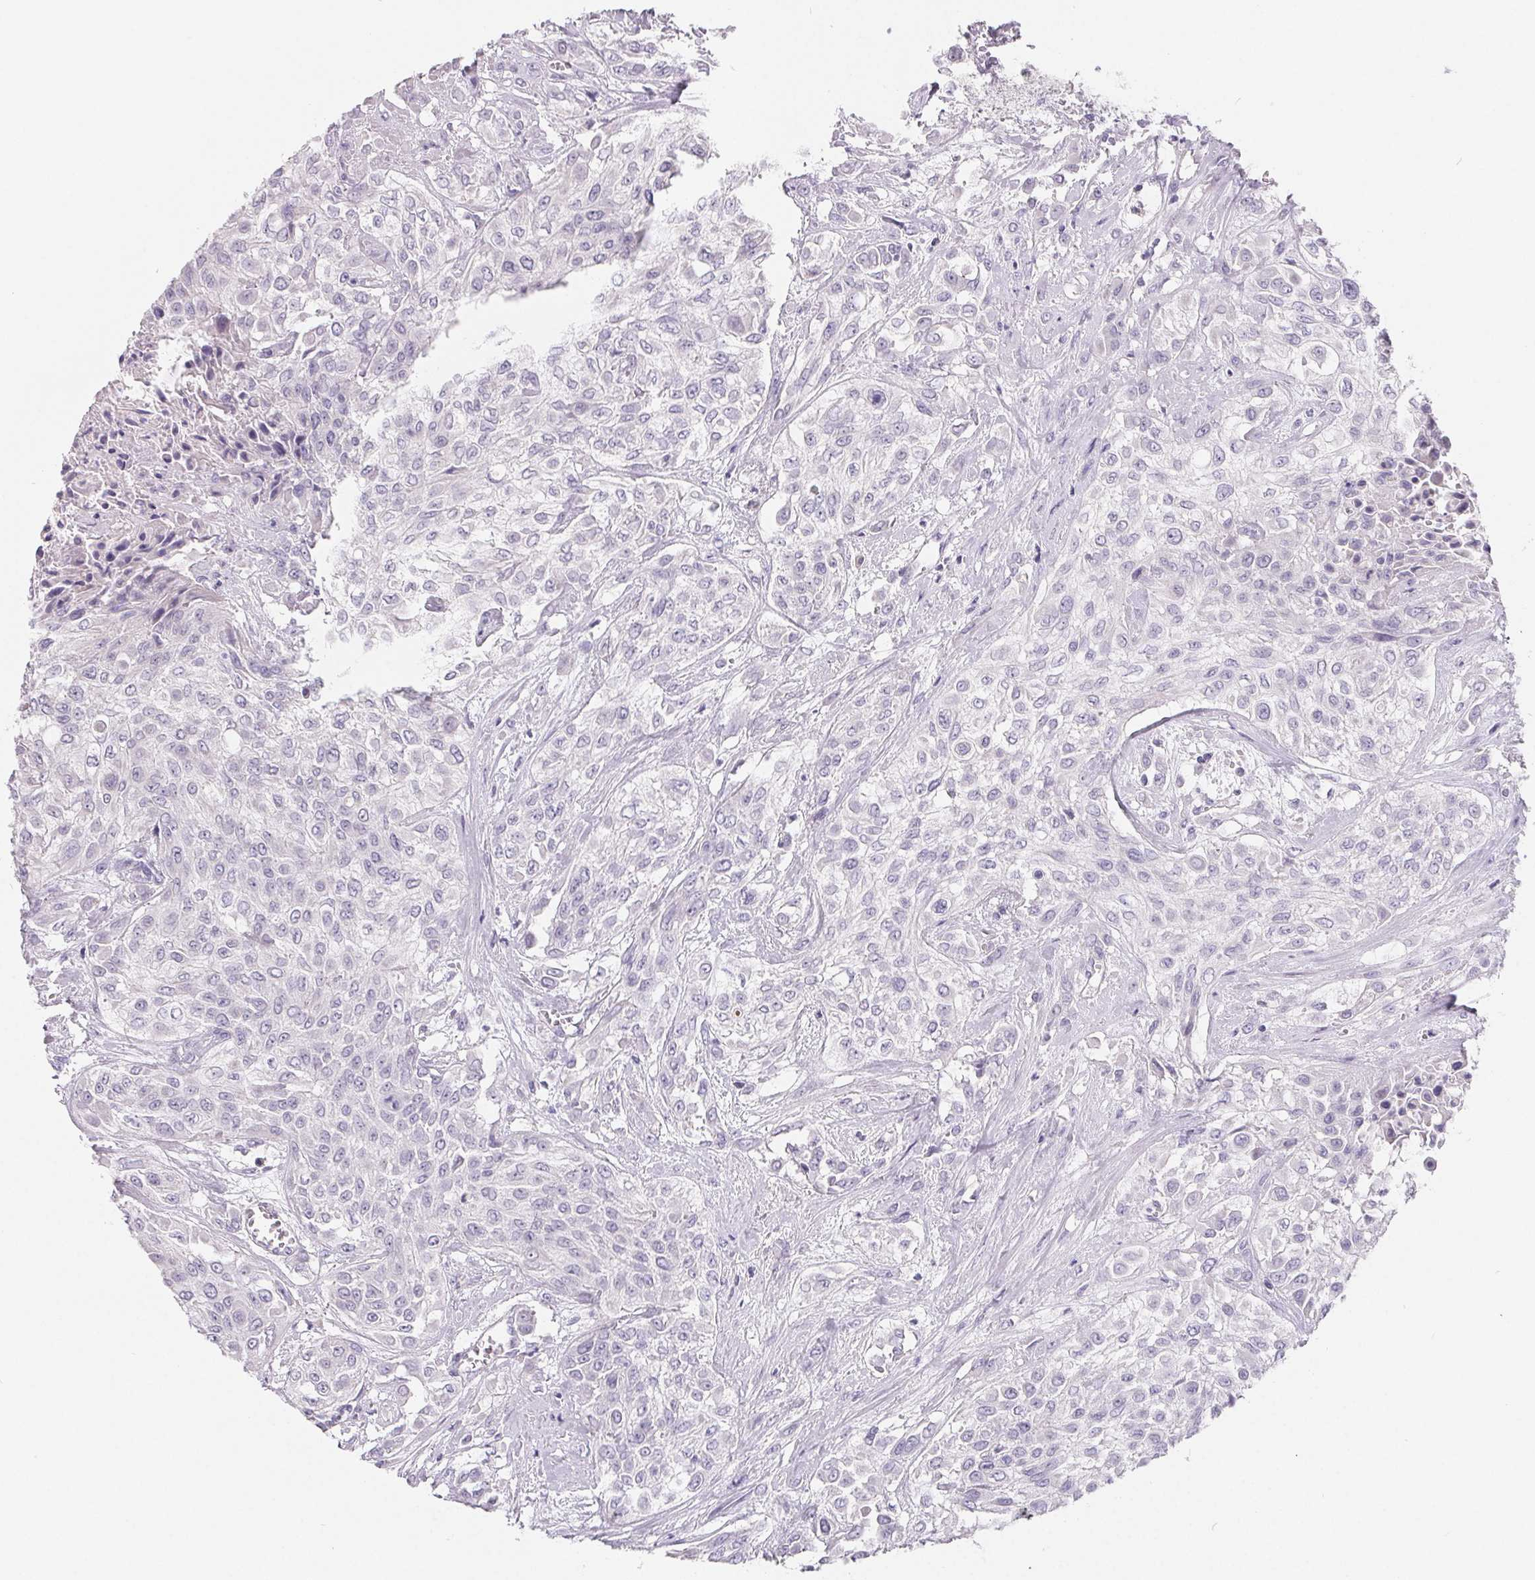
{"staining": {"intensity": "negative", "quantity": "none", "location": "none"}, "tissue": "urothelial cancer", "cell_type": "Tumor cells", "image_type": "cancer", "snomed": [{"axis": "morphology", "description": "Urothelial carcinoma, High grade"}, {"axis": "topography", "description": "Urinary bladder"}], "caption": "This is an IHC photomicrograph of human urothelial carcinoma (high-grade). There is no positivity in tumor cells.", "gene": "FDX1", "patient": {"sex": "male", "age": 57}}